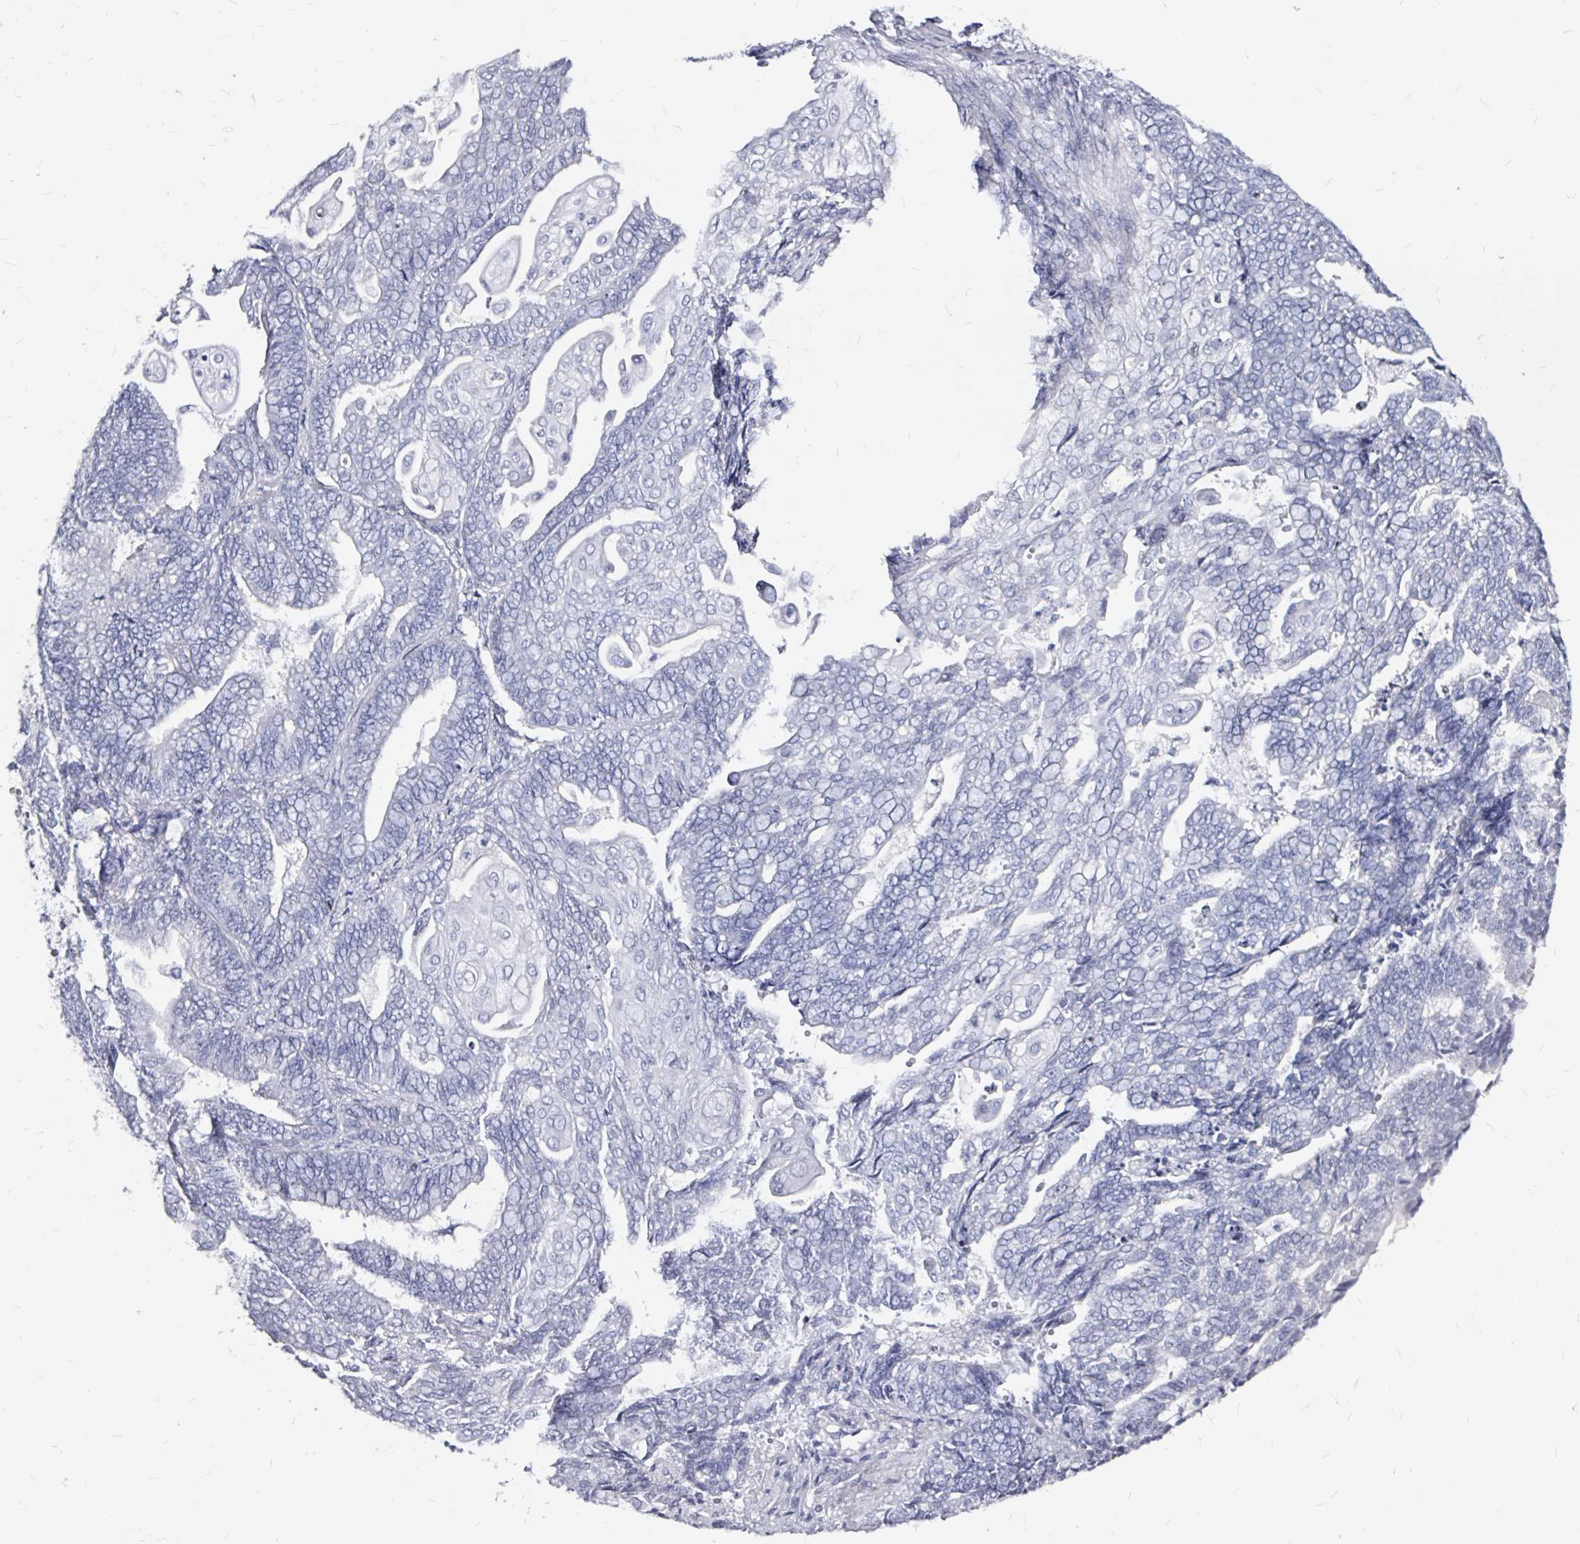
{"staining": {"intensity": "negative", "quantity": "none", "location": "none"}, "tissue": "endometrial cancer", "cell_type": "Tumor cells", "image_type": "cancer", "snomed": [{"axis": "morphology", "description": "Adenocarcinoma, NOS"}, {"axis": "topography", "description": "Endometrium"}], "caption": "There is no significant expression in tumor cells of endometrial cancer (adenocarcinoma).", "gene": "LUZP4", "patient": {"sex": "female", "age": 73}}